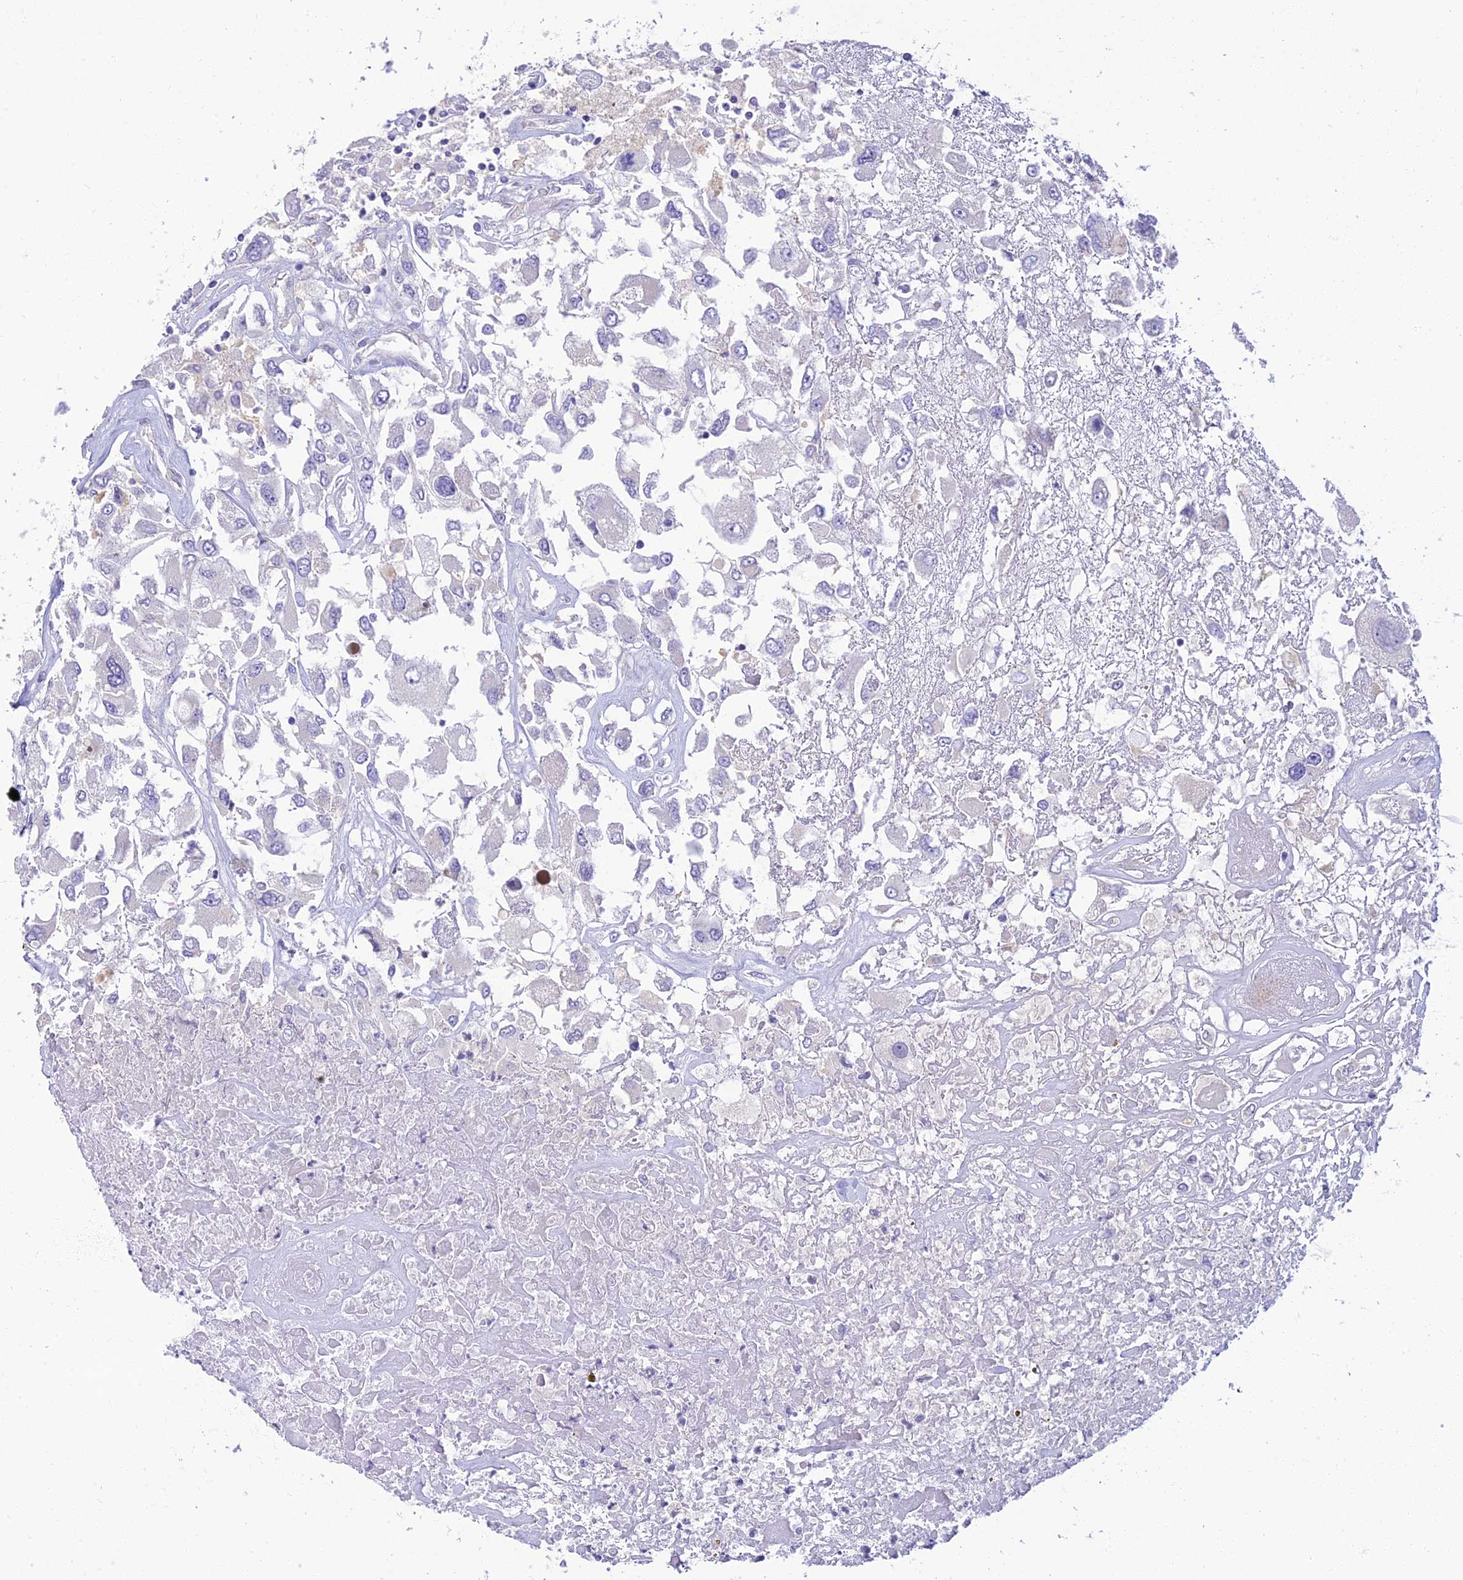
{"staining": {"intensity": "negative", "quantity": "none", "location": "none"}, "tissue": "renal cancer", "cell_type": "Tumor cells", "image_type": "cancer", "snomed": [{"axis": "morphology", "description": "Adenocarcinoma, NOS"}, {"axis": "topography", "description": "Kidney"}], "caption": "IHC histopathology image of human renal cancer stained for a protein (brown), which demonstrates no expression in tumor cells.", "gene": "CLIP4", "patient": {"sex": "female", "age": 52}}